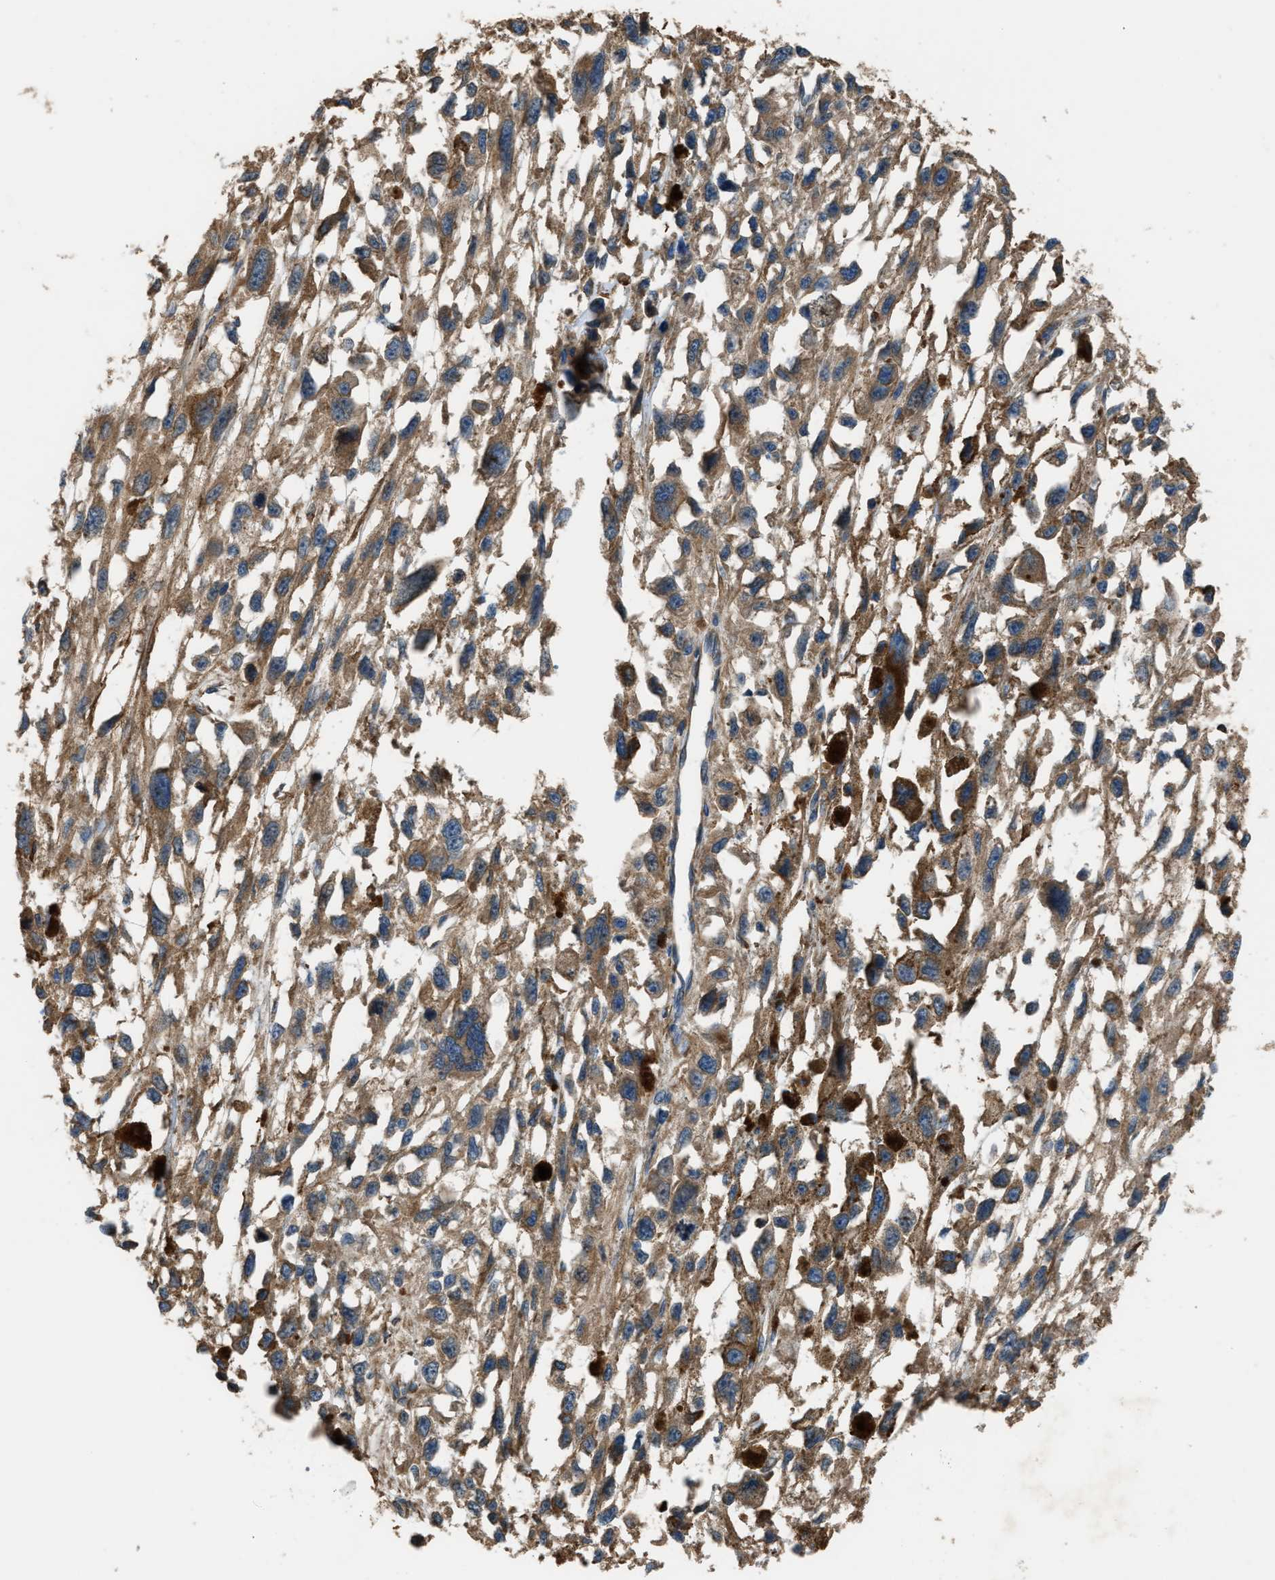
{"staining": {"intensity": "moderate", "quantity": ">75%", "location": "cytoplasmic/membranous"}, "tissue": "melanoma", "cell_type": "Tumor cells", "image_type": "cancer", "snomed": [{"axis": "morphology", "description": "Malignant melanoma, Metastatic site"}, {"axis": "topography", "description": "Lymph node"}], "caption": "Melanoma tissue displays moderate cytoplasmic/membranous expression in approximately >75% of tumor cells, visualized by immunohistochemistry. (brown staining indicates protein expression, while blue staining denotes nuclei).", "gene": "TRPC1", "patient": {"sex": "male", "age": 59}}